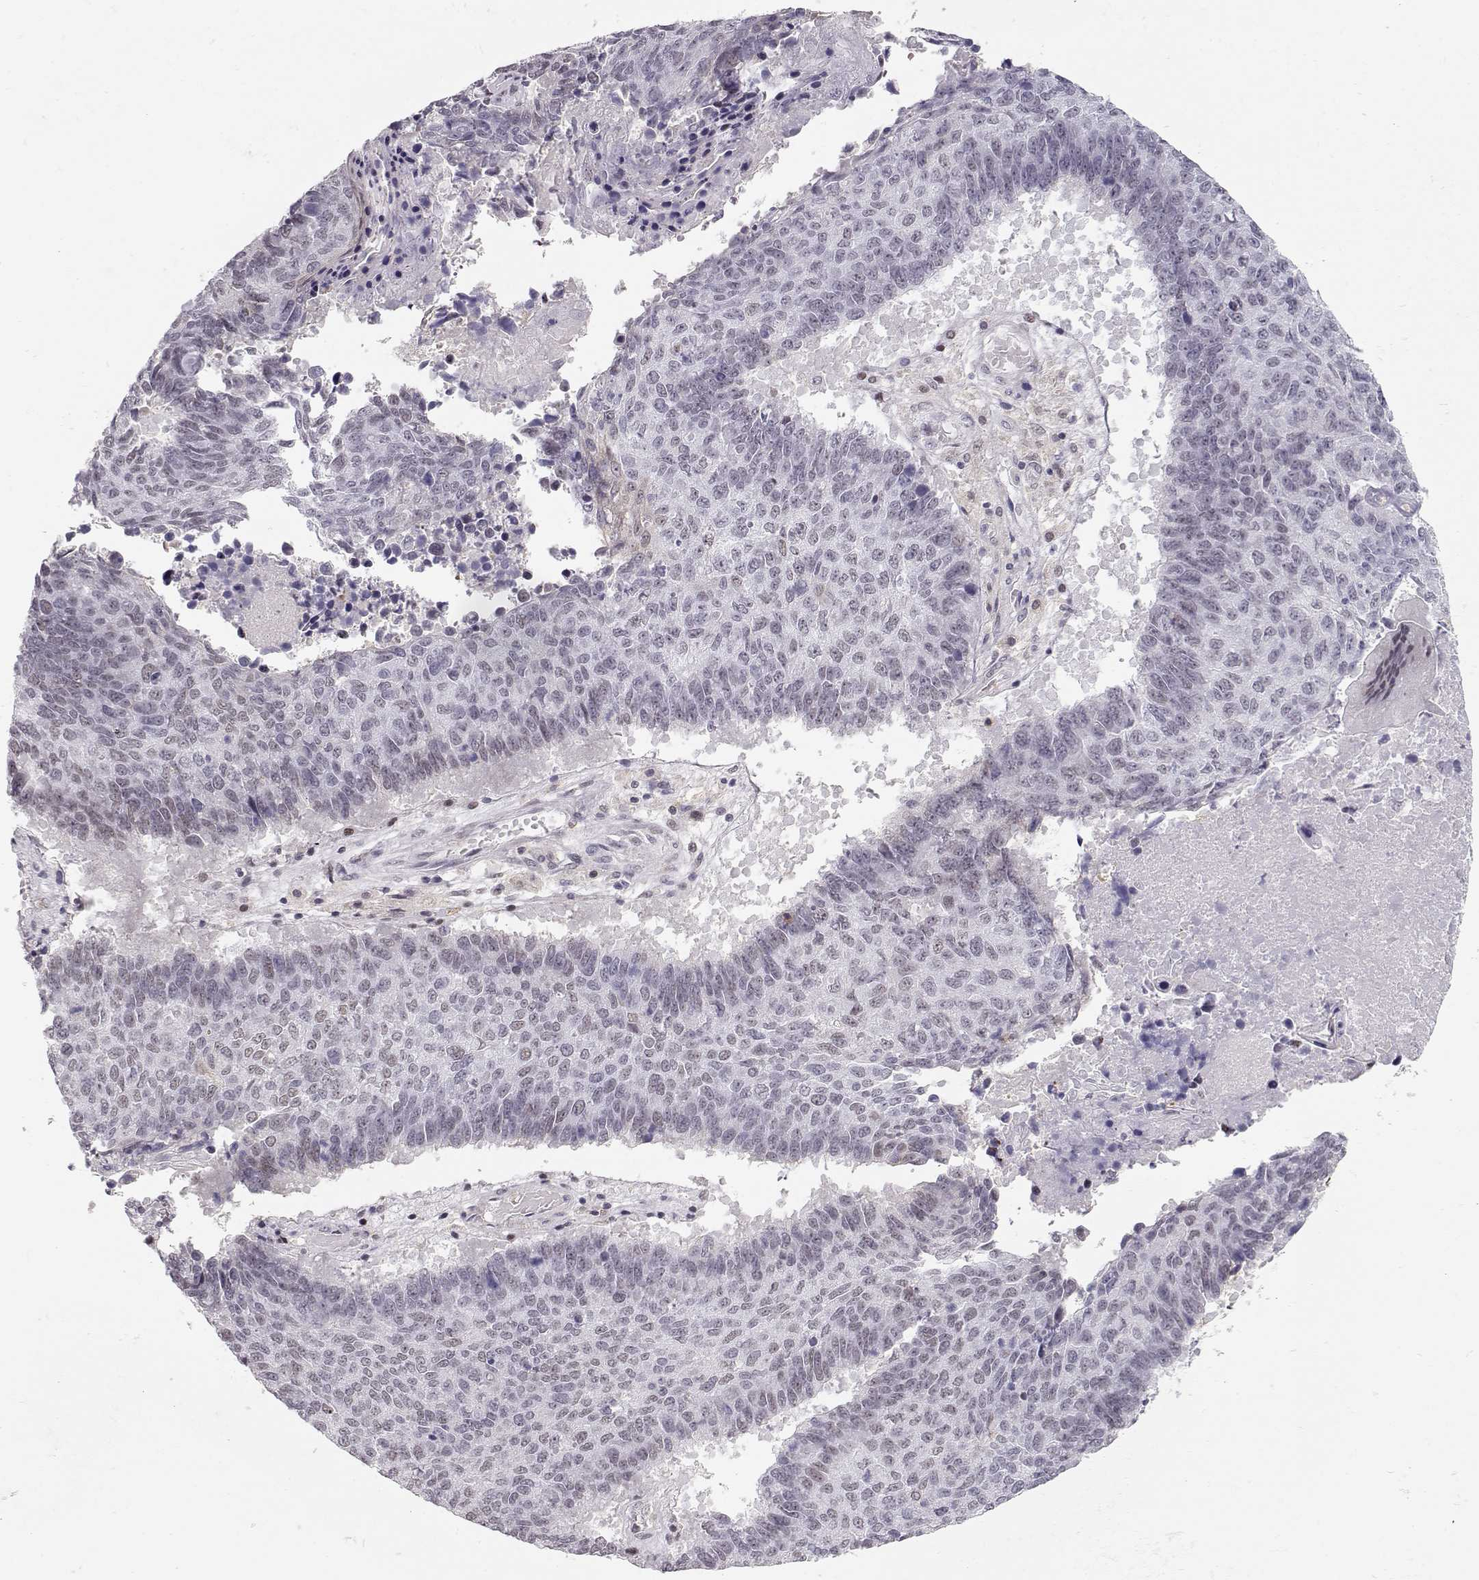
{"staining": {"intensity": "negative", "quantity": "none", "location": "none"}, "tissue": "lung cancer", "cell_type": "Tumor cells", "image_type": "cancer", "snomed": [{"axis": "morphology", "description": "Squamous cell carcinoma, NOS"}, {"axis": "topography", "description": "Lung"}], "caption": "Immunohistochemical staining of human lung cancer reveals no significant expression in tumor cells.", "gene": "TEPP", "patient": {"sex": "male", "age": 73}}